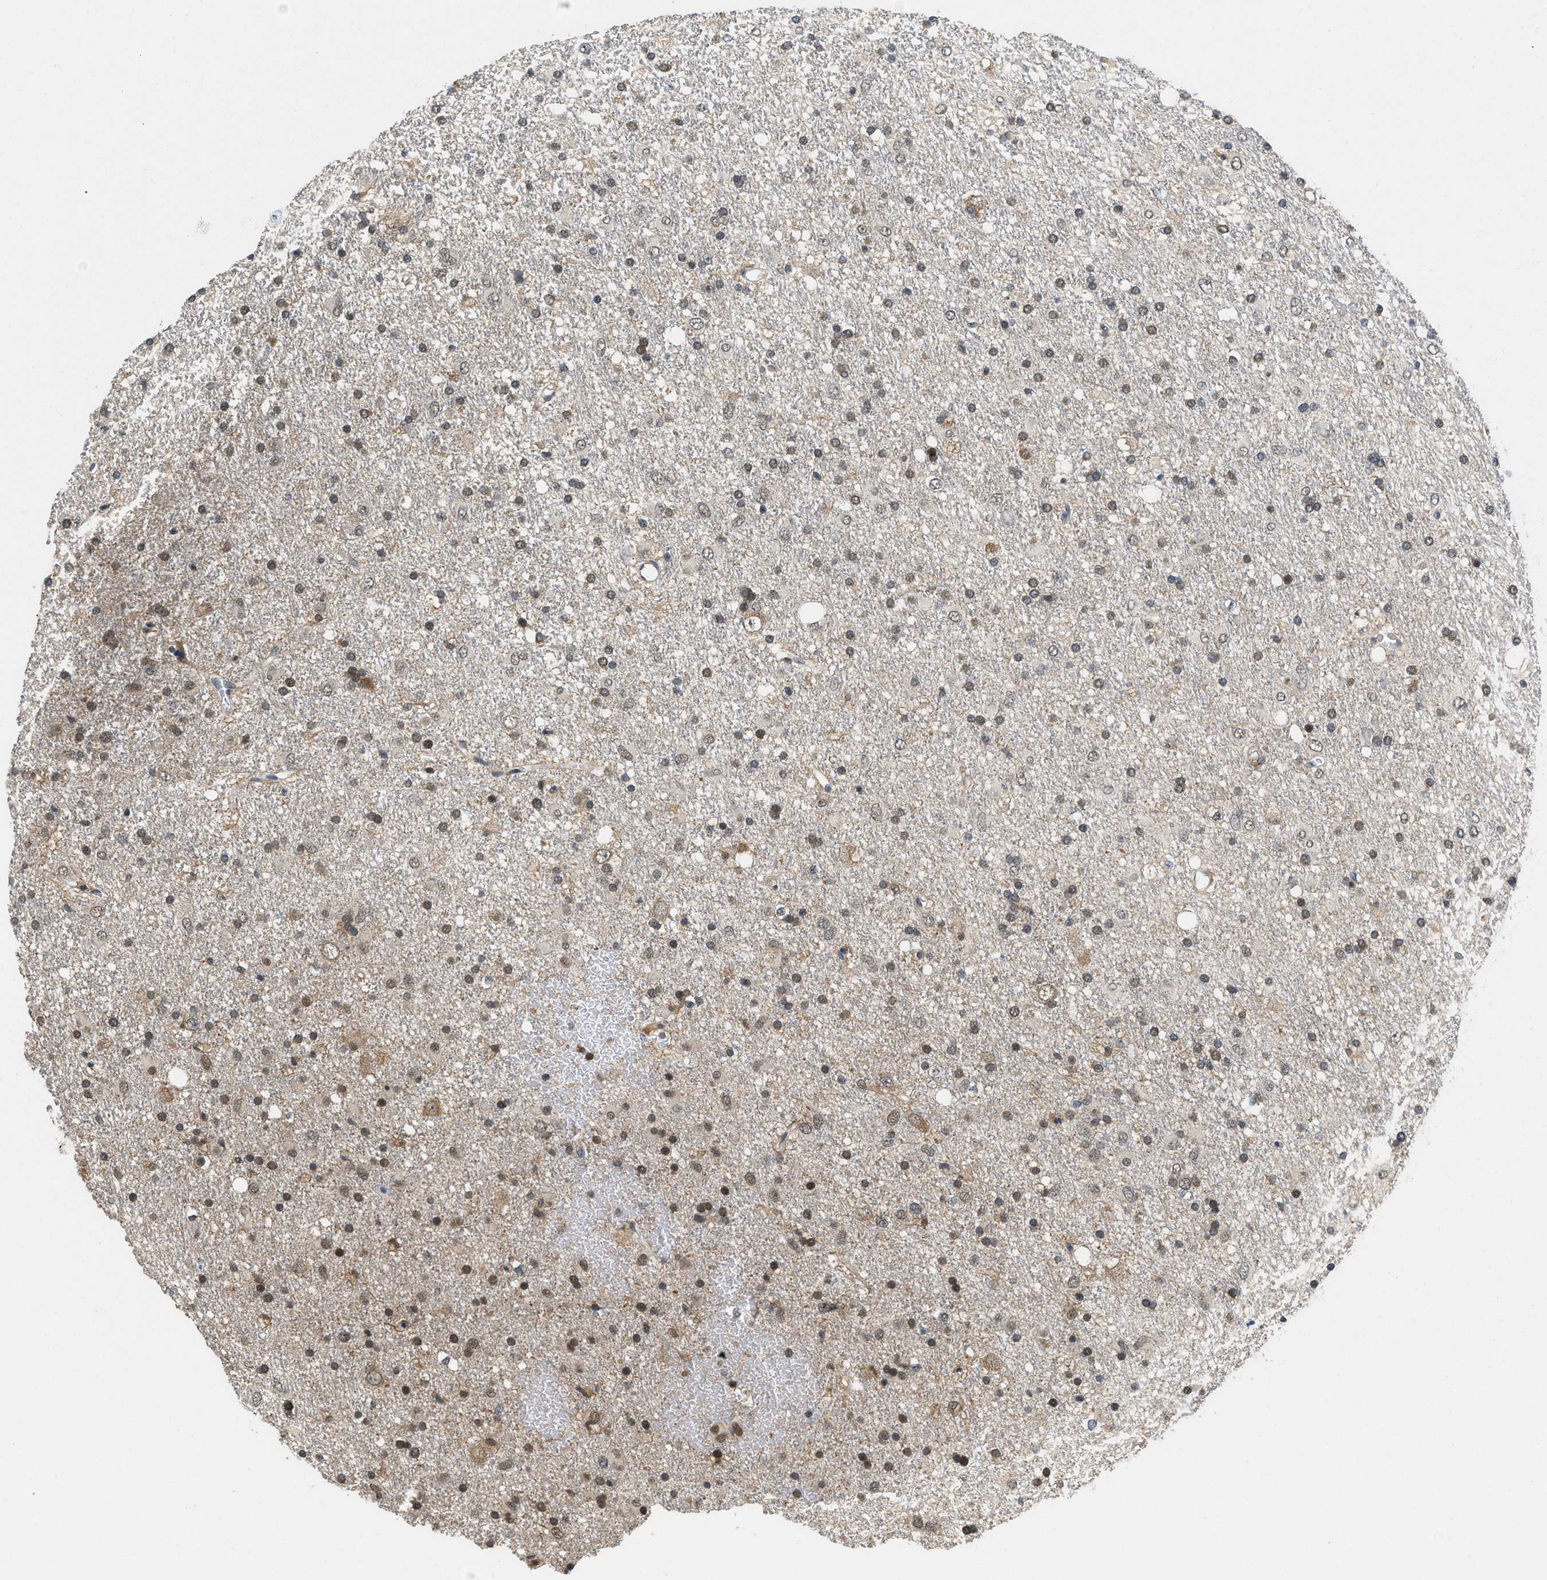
{"staining": {"intensity": "weak", "quantity": "<25%", "location": "nuclear"}, "tissue": "glioma", "cell_type": "Tumor cells", "image_type": "cancer", "snomed": [{"axis": "morphology", "description": "Glioma, malignant, Low grade"}, {"axis": "topography", "description": "Brain"}], "caption": "This is an IHC histopathology image of glioma. There is no expression in tumor cells.", "gene": "ATF7IP", "patient": {"sex": "male", "age": 77}}